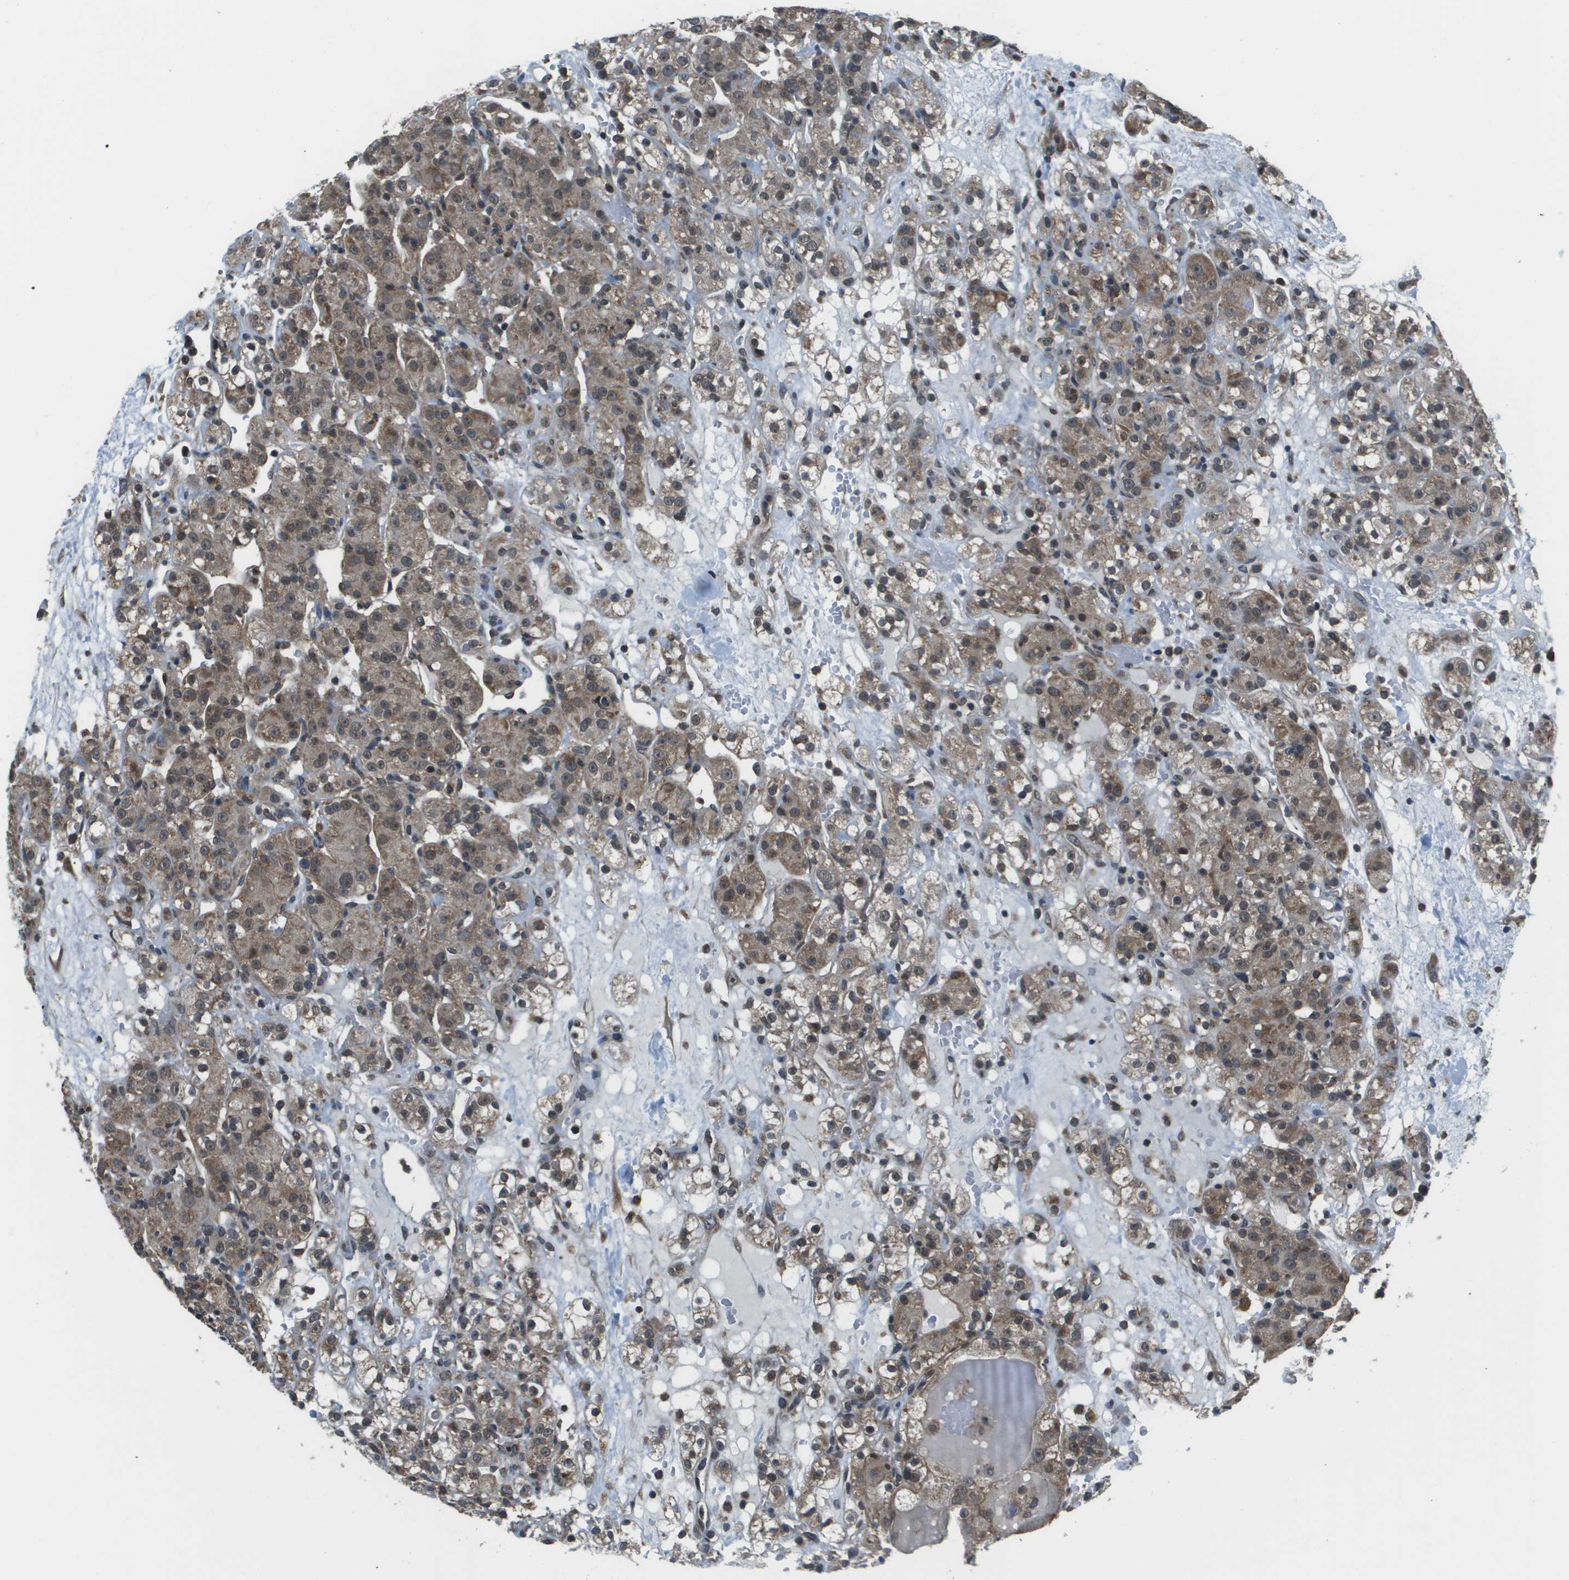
{"staining": {"intensity": "moderate", "quantity": ">75%", "location": "cytoplasmic/membranous"}, "tissue": "renal cancer", "cell_type": "Tumor cells", "image_type": "cancer", "snomed": [{"axis": "morphology", "description": "Normal tissue, NOS"}, {"axis": "morphology", "description": "Adenocarcinoma, NOS"}, {"axis": "topography", "description": "Kidney"}], "caption": "Adenocarcinoma (renal) stained for a protein (brown) exhibits moderate cytoplasmic/membranous positive expression in about >75% of tumor cells.", "gene": "PPFIA1", "patient": {"sex": "male", "age": 61}}